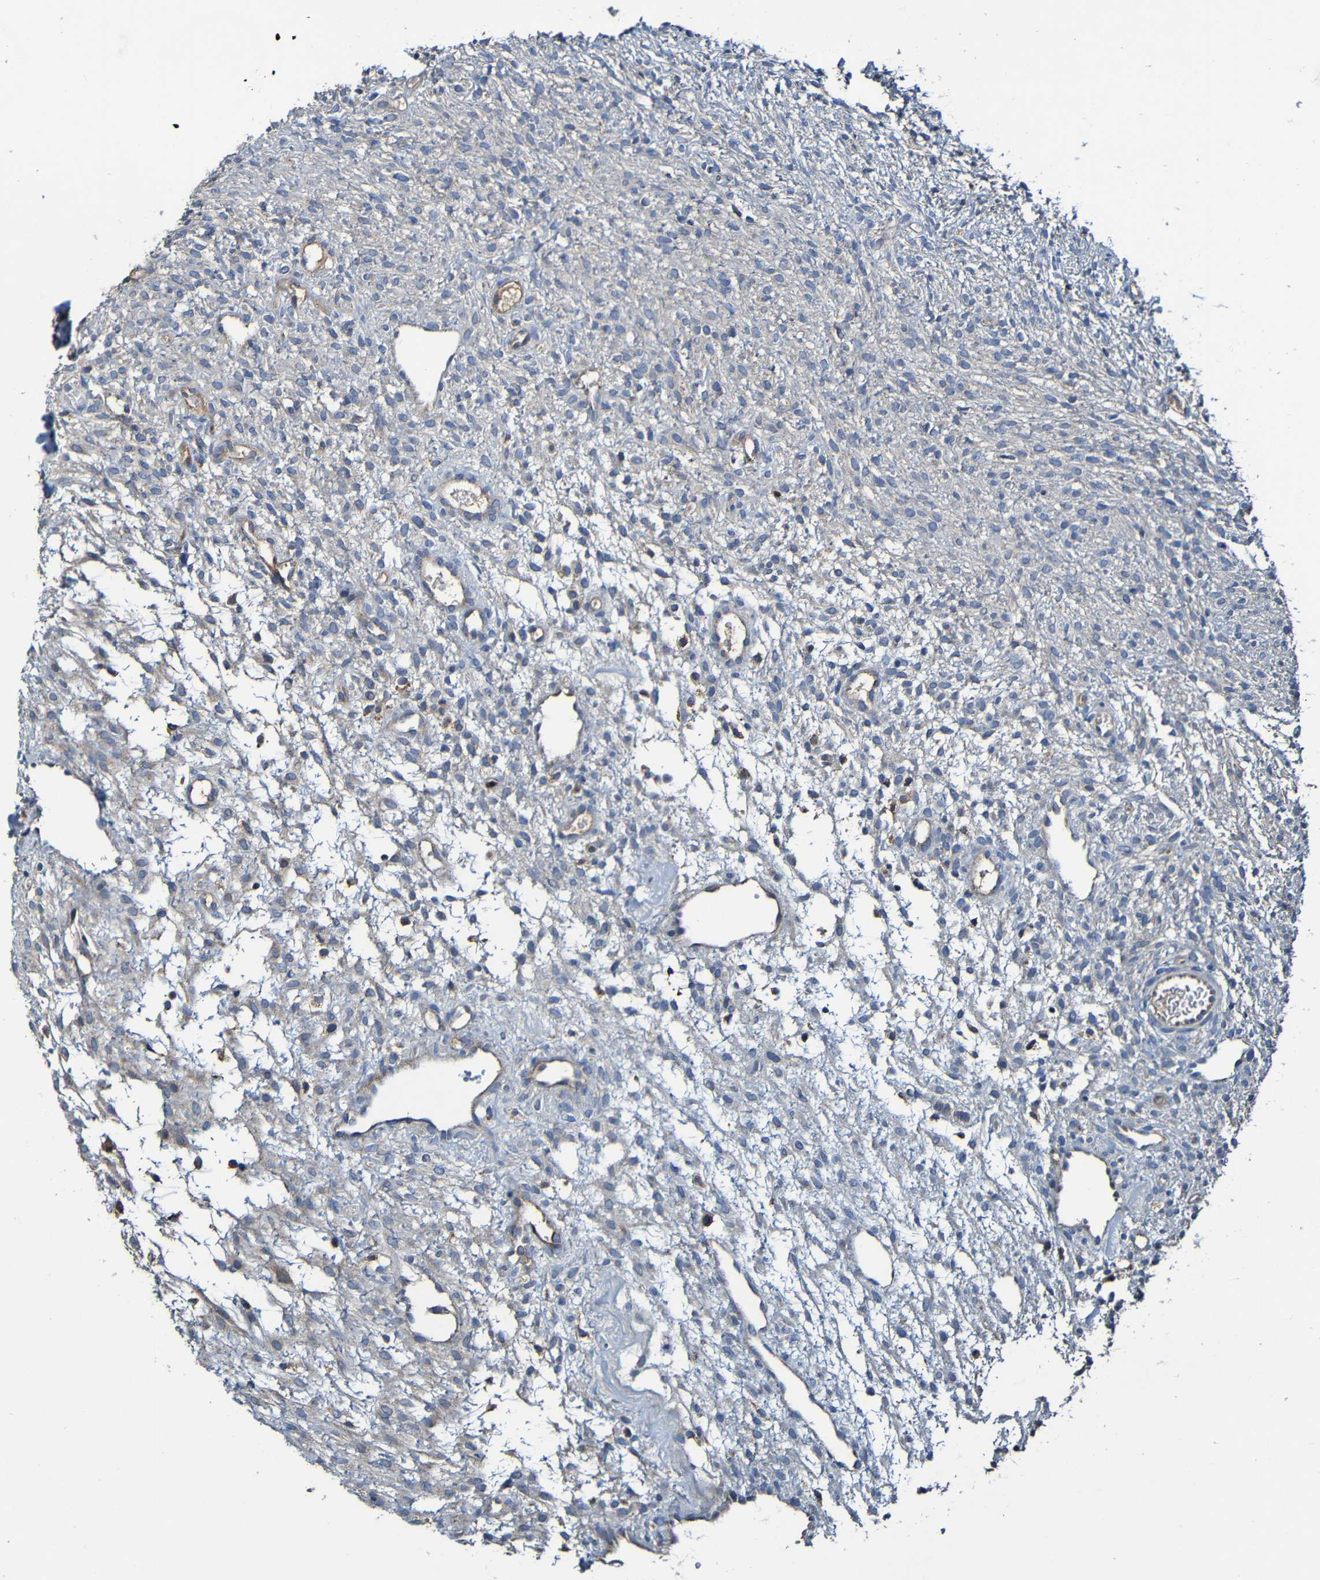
{"staining": {"intensity": "weak", "quantity": "25%-75%", "location": "cytoplasmic/membranous"}, "tissue": "ovary", "cell_type": "Follicle cells", "image_type": "normal", "snomed": [{"axis": "morphology", "description": "Normal tissue, NOS"}, {"axis": "morphology", "description": "Cyst, NOS"}, {"axis": "topography", "description": "Ovary"}], "caption": "A low amount of weak cytoplasmic/membranous positivity is present in about 25%-75% of follicle cells in unremarkable ovary.", "gene": "ADAM15", "patient": {"sex": "female", "age": 18}}